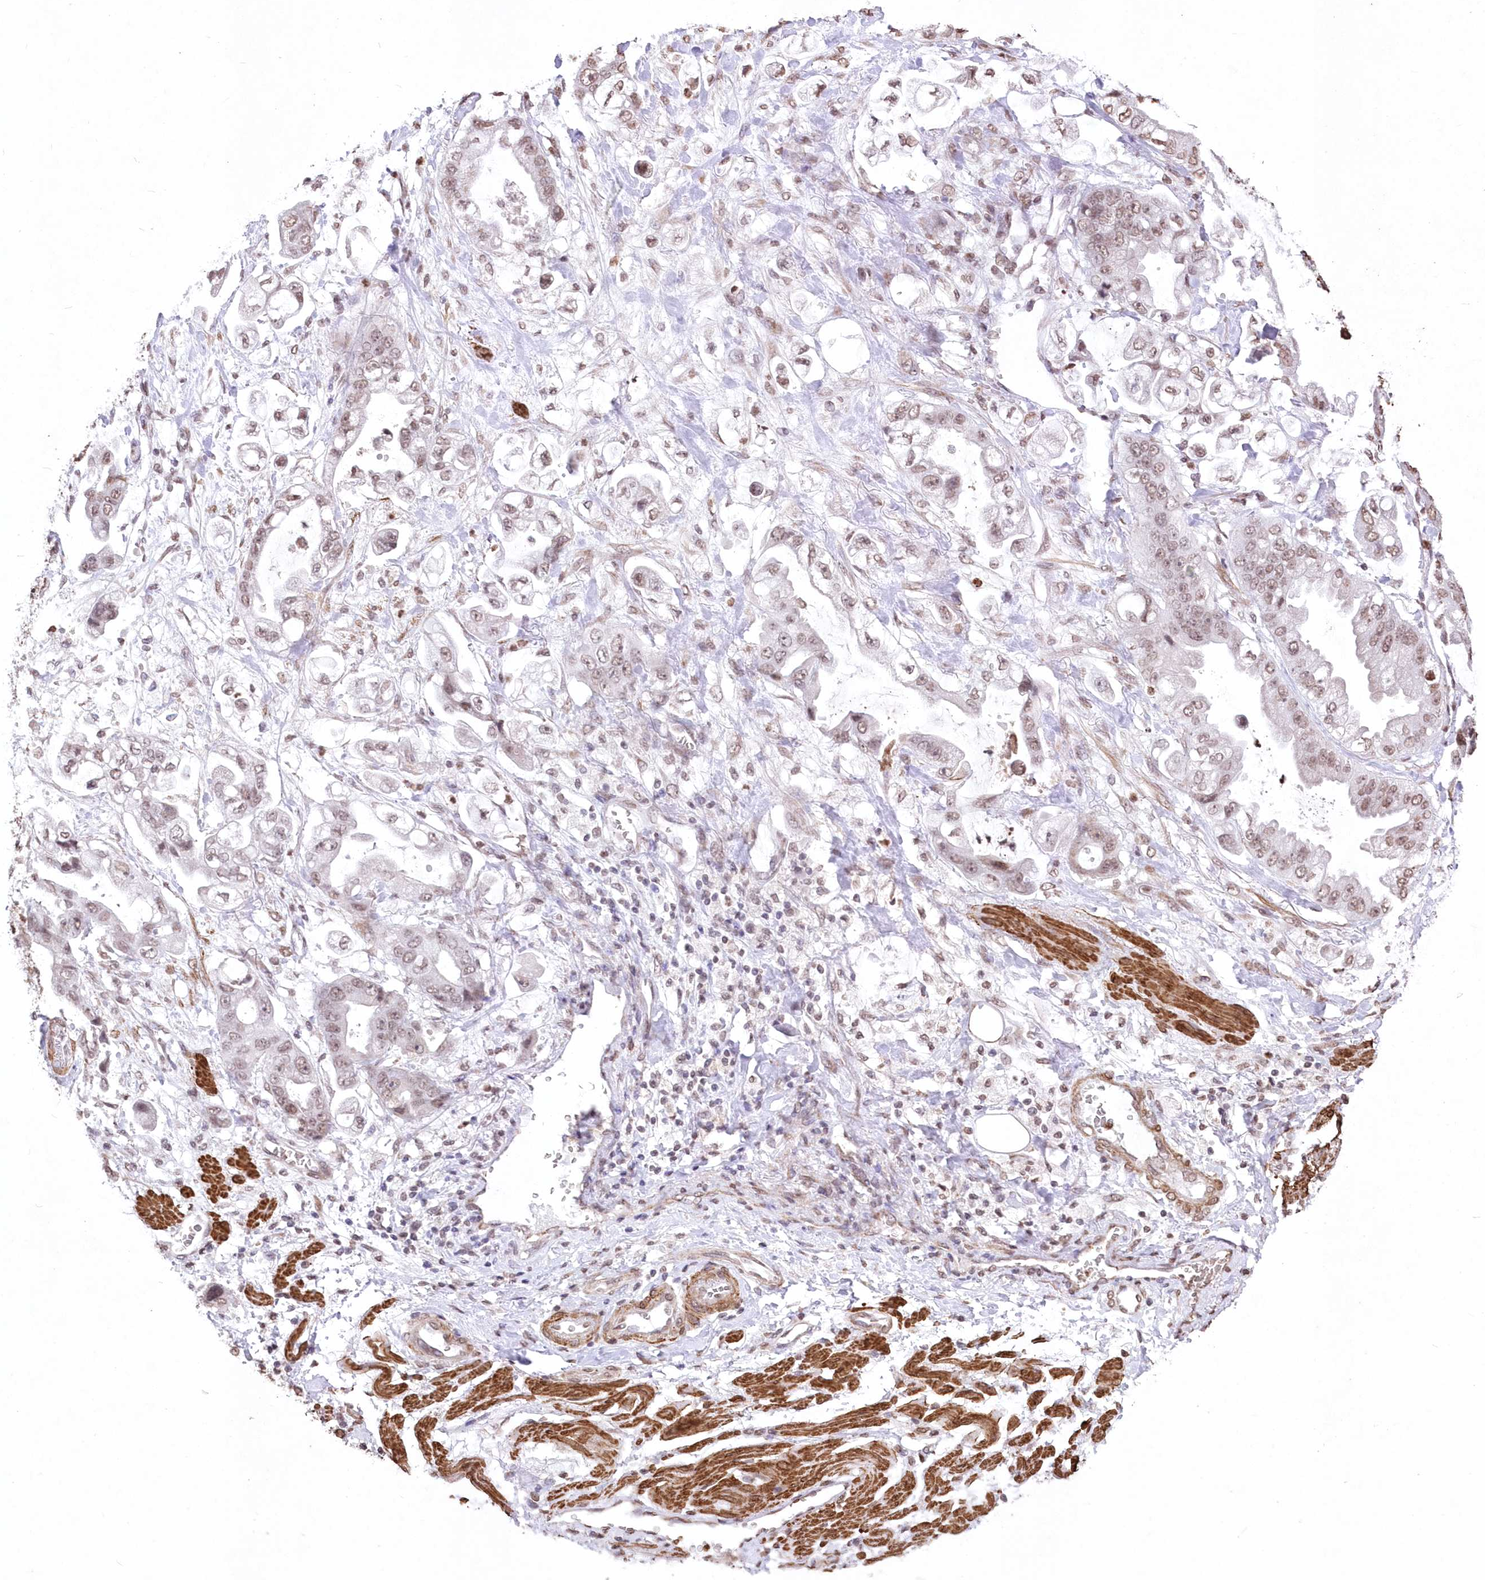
{"staining": {"intensity": "moderate", "quantity": ">75%", "location": "nuclear"}, "tissue": "stomach cancer", "cell_type": "Tumor cells", "image_type": "cancer", "snomed": [{"axis": "morphology", "description": "Adenocarcinoma, NOS"}, {"axis": "topography", "description": "Stomach"}], "caption": "Moderate nuclear protein staining is present in approximately >75% of tumor cells in adenocarcinoma (stomach). (DAB = brown stain, brightfield microscopy at high magnification).", "gene": "RBM27", "patient": {"sex": "male", "age": 62}}